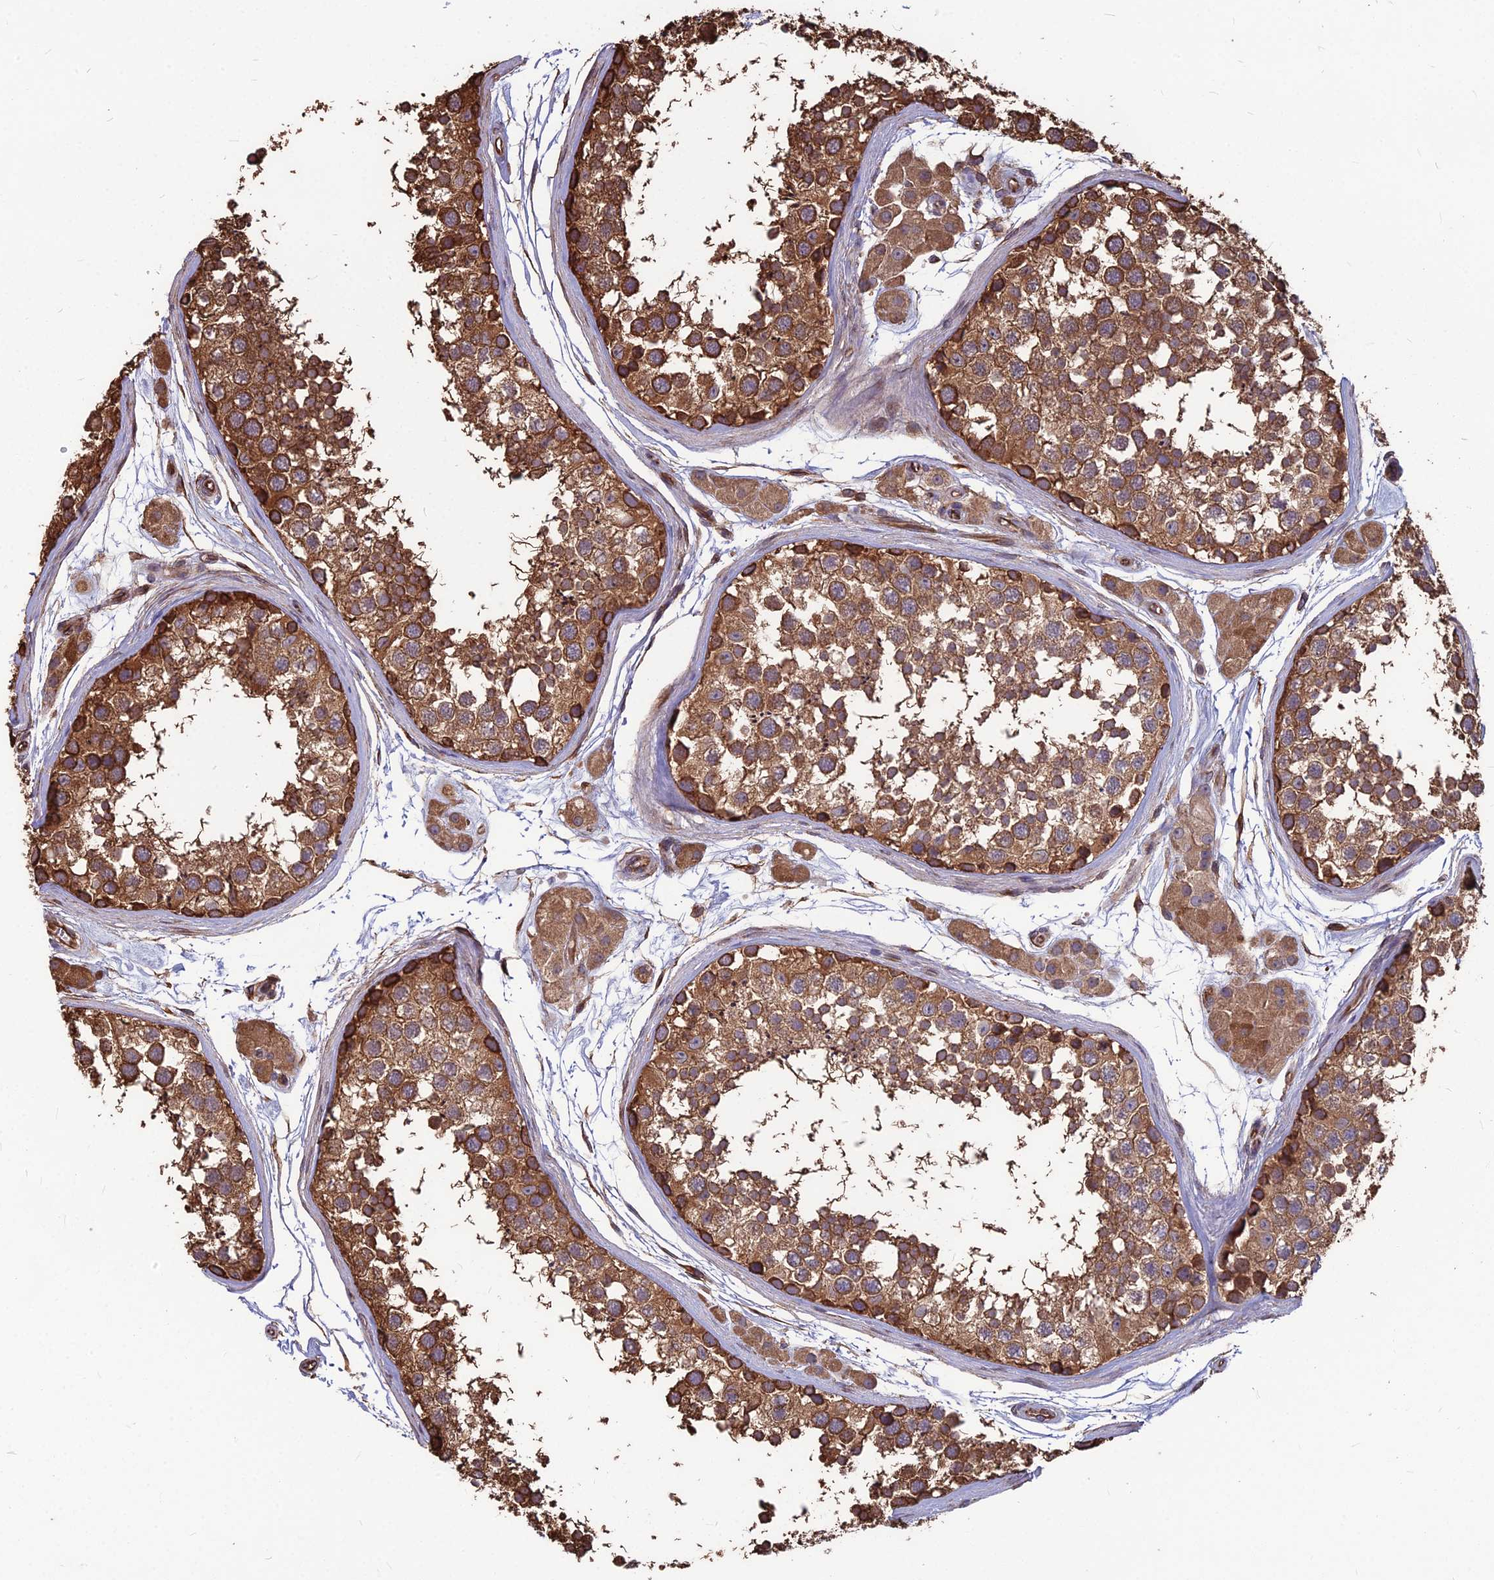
{"staining": {"intensity": "strong", "quantity": ">75%", "location": "cytoplasmic/membranous"}, "tissue": "testis", "cell_type": "Cells in seminiferous ducts", "image_type": "normal", "snomed": [{"axis": "morphology", "description": "Normal tissue, NOS"}, {"axis": "topography", "description": "Testis"}], "caption": "Testis stained for a protein reveals strong cytoplasmic/membranous positivity in cells in seminiferous ducts. The protein of interest is stained brown, and the nuclei are stained in blue (DAB (3,3'-diaminobenzidine) IHC with brightfield microscopy, high magnification).", "gene": "LSM6", "patient": {"sex": "male", "age": 56}}